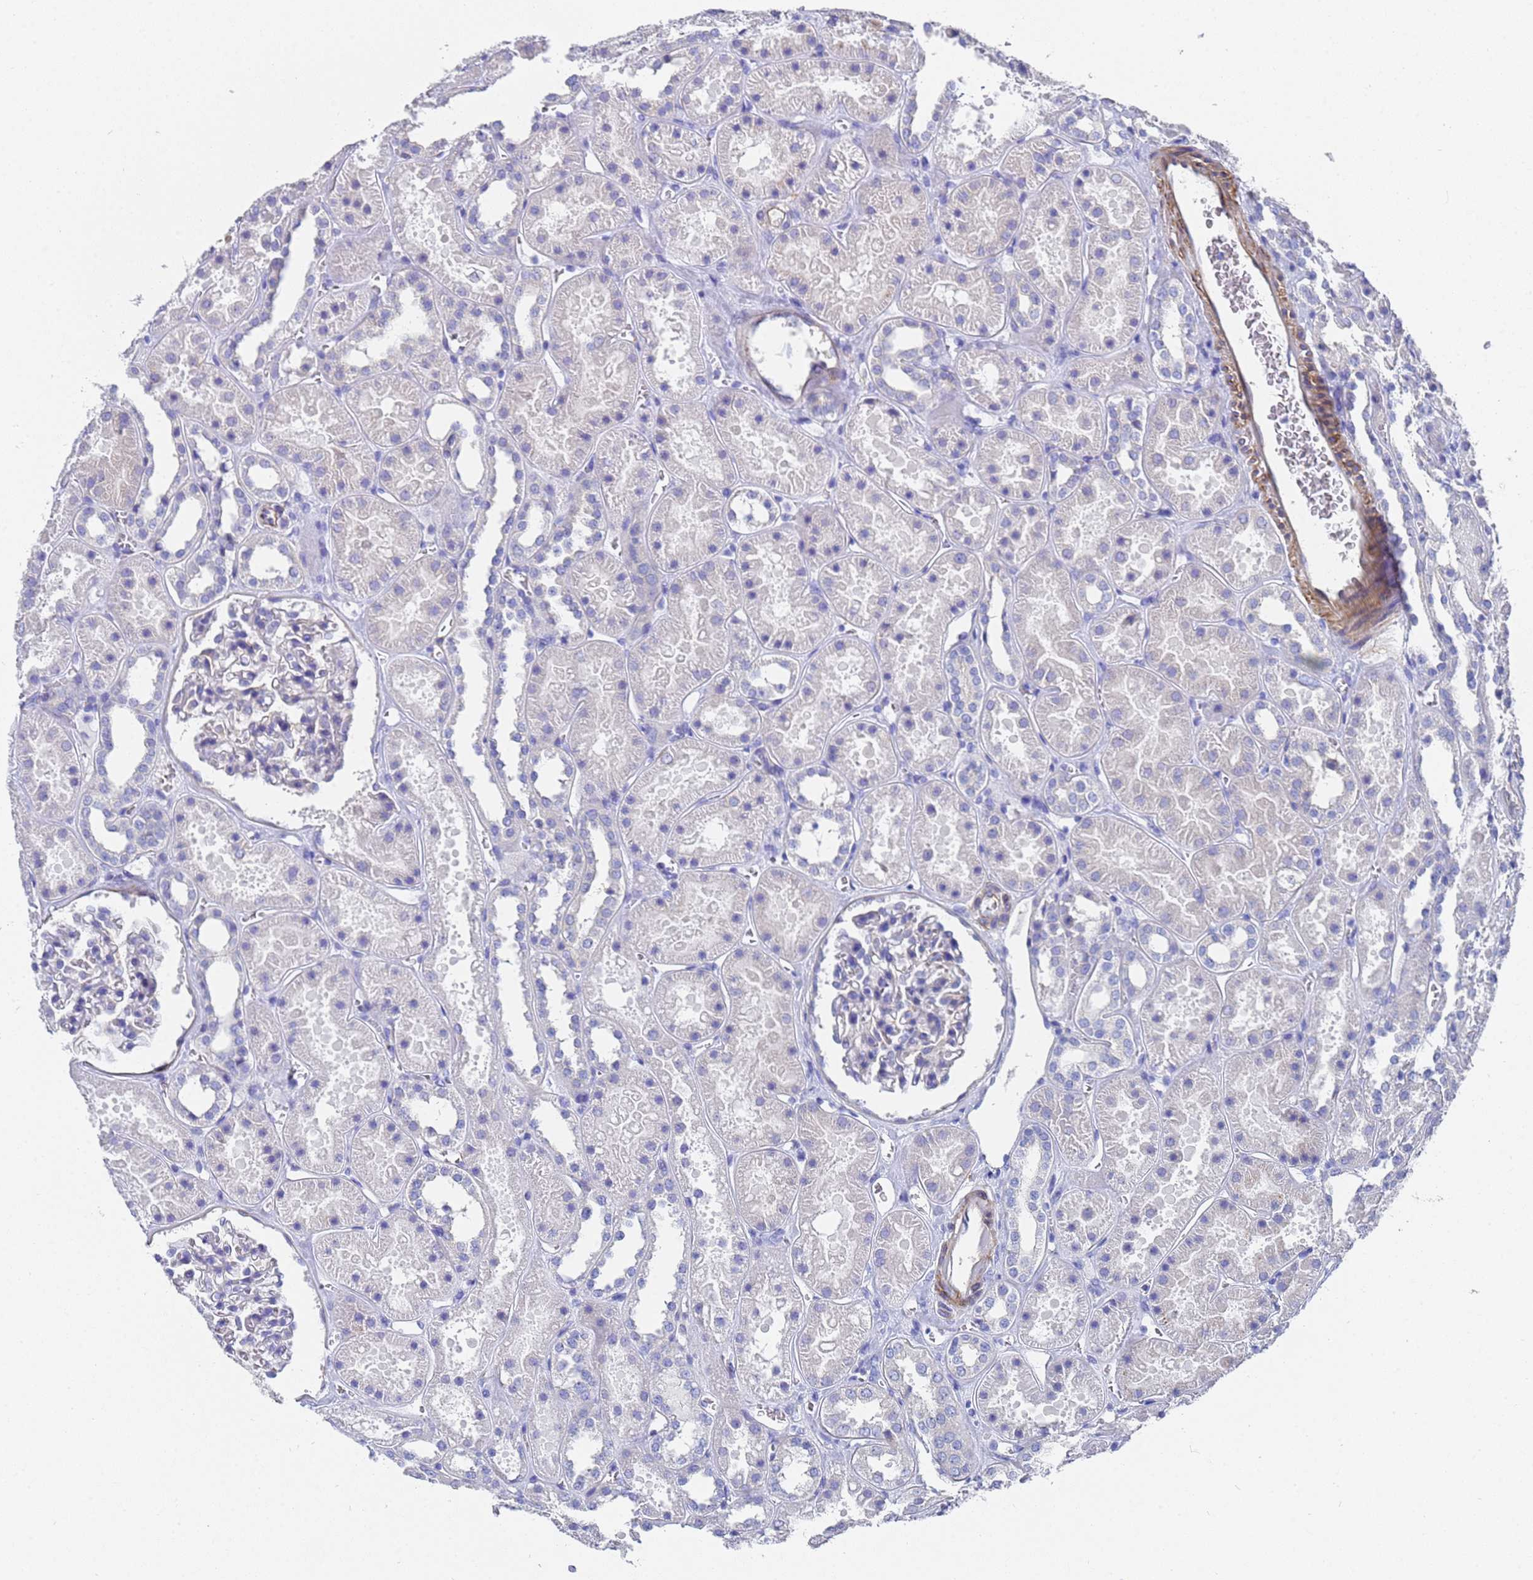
{"staining": {"intensity": "negative", "quantity": "none", "location": "none"}, "tissue": "kidney", "cell_type": "Cells in glomeruli", "image_type": "normal", "snomed": [{"axis": "morphology", "description": "Normal tissue, NOS"}, {"axis": "topography", "description": "Kidney"}], "caption": "Immunohistochemical staining of benign human kidney displays no significant expression in cells in glomeruli.", "gene": "ENSG00000198211", "patient": {"sex": "female", "age": 41}}